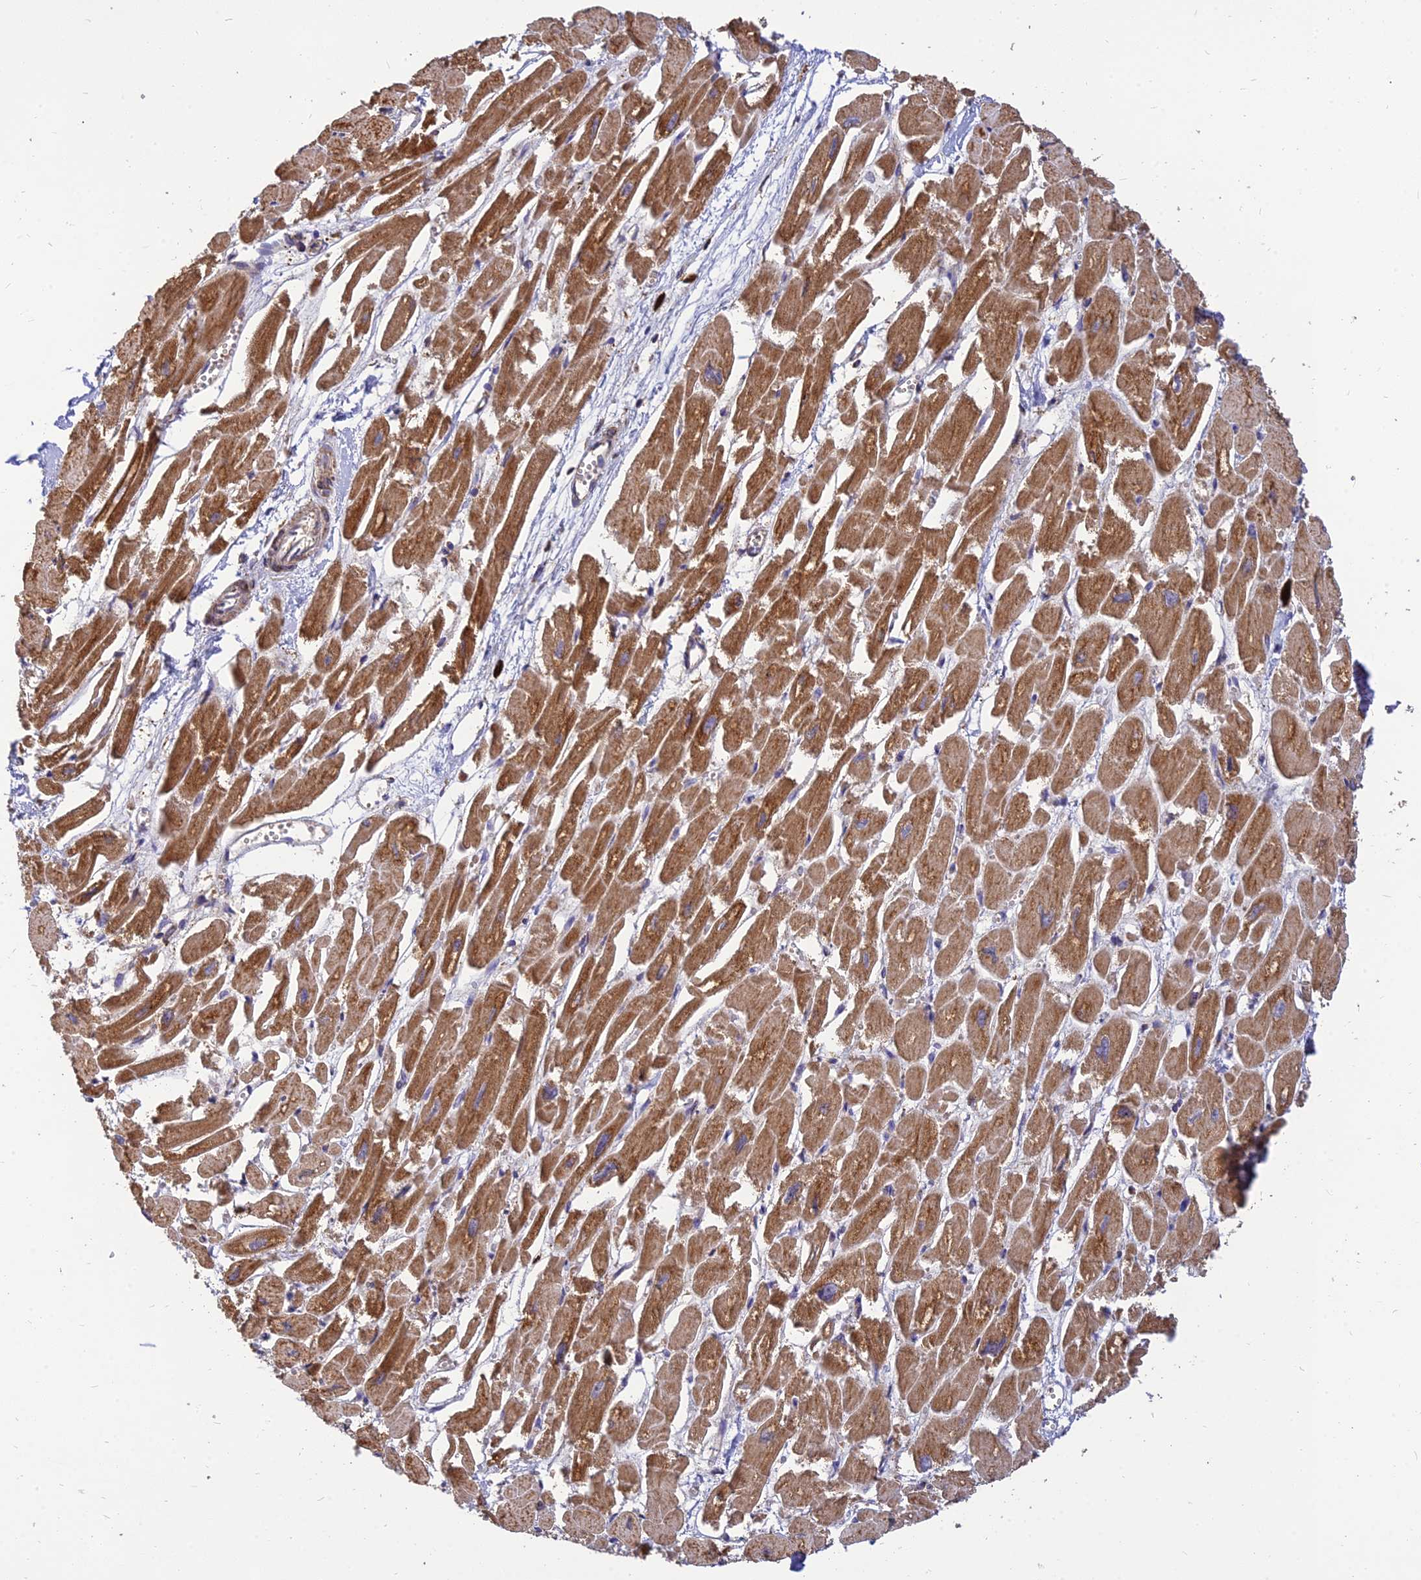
{"staining": {"intensity": "strong", "quantity": ">75%", "location": "cytoplasmic/membranous"}, "tissue": "heart muscle", "cell_type": "Cardiomyocytes", "image_type": "normal", "snomed": [{"axis": "morphology", "description": "Normal tissue, NOS"}, {"axis": "topography", "description": "Heart"}], "caption": "Heart muscle stained with DAB (3,3'-diaminobenzidine) immunohistochemistry (IHC) shows high levels of strong cytoplasmic/membranous expression in about >75% of cardiomyocytes. Using DAB (3,3'-diaminobenzidine) (brown) and hematoxylin (blue) stains, captured at high magnification using brightfield microscopy.", "gene": "THUMPD2", "patient": {"sex": "male", "age": 54}}